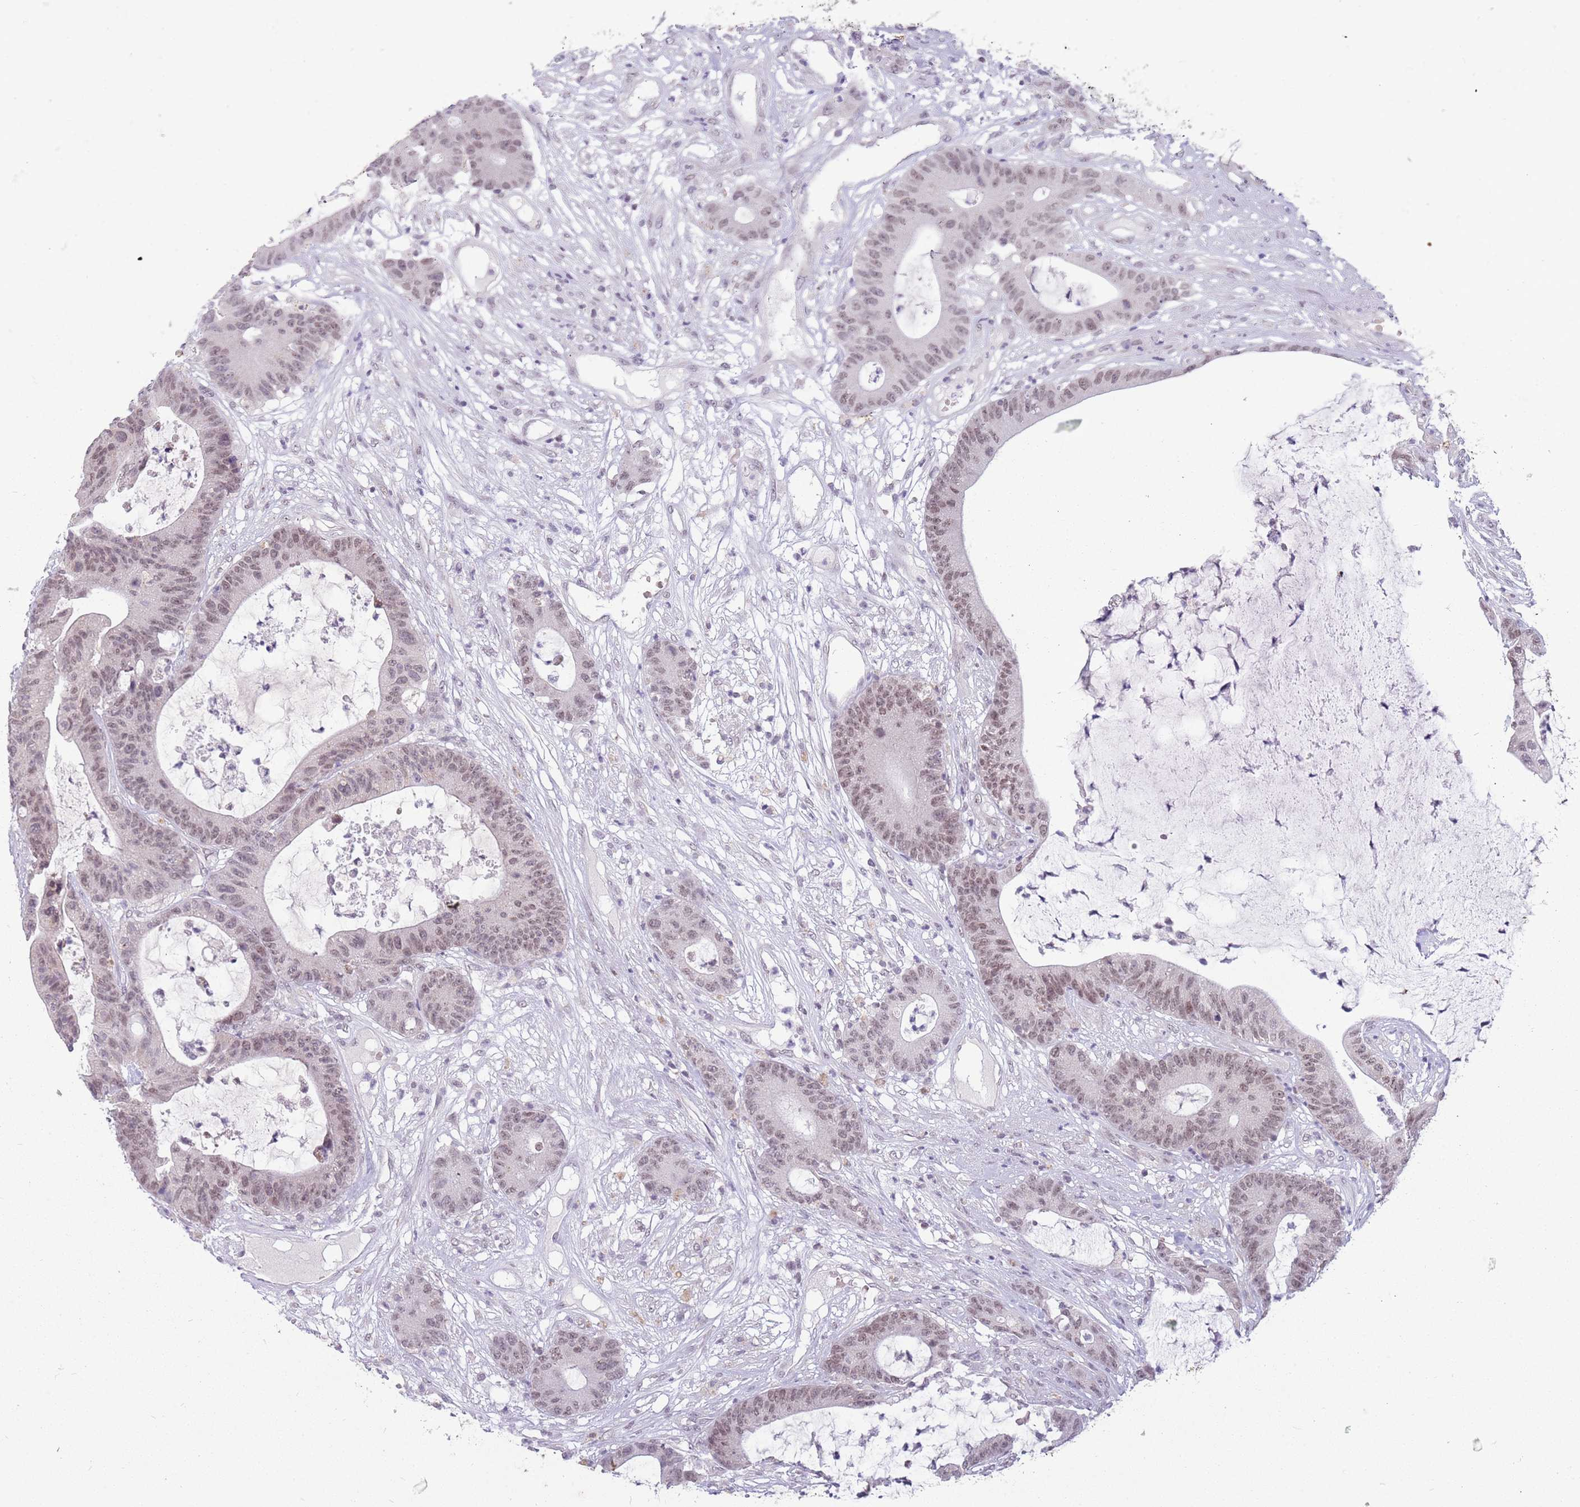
{"staining": {"intensity": "moderate", "quantity": "25%-75%", "location": "nuclear"}, "tissue": "colorectal cancer", "cell_type": "Tumor cells", "image_type": "cancer", "snomed": [{"axis": "morphology", "description": "Adenocarcinoma, NOS"}, {"axis": "topography", "description": "Colon"}], "caption": "High-power microscopy captured an immunohistochemistry histopathology image of colorectal adenocarcinoma, revealing moderate nuclear staining in about 25%-75% of tumor cells.", "gene": "ZNF574", "patient": {"sex": "female", "age": 84}}